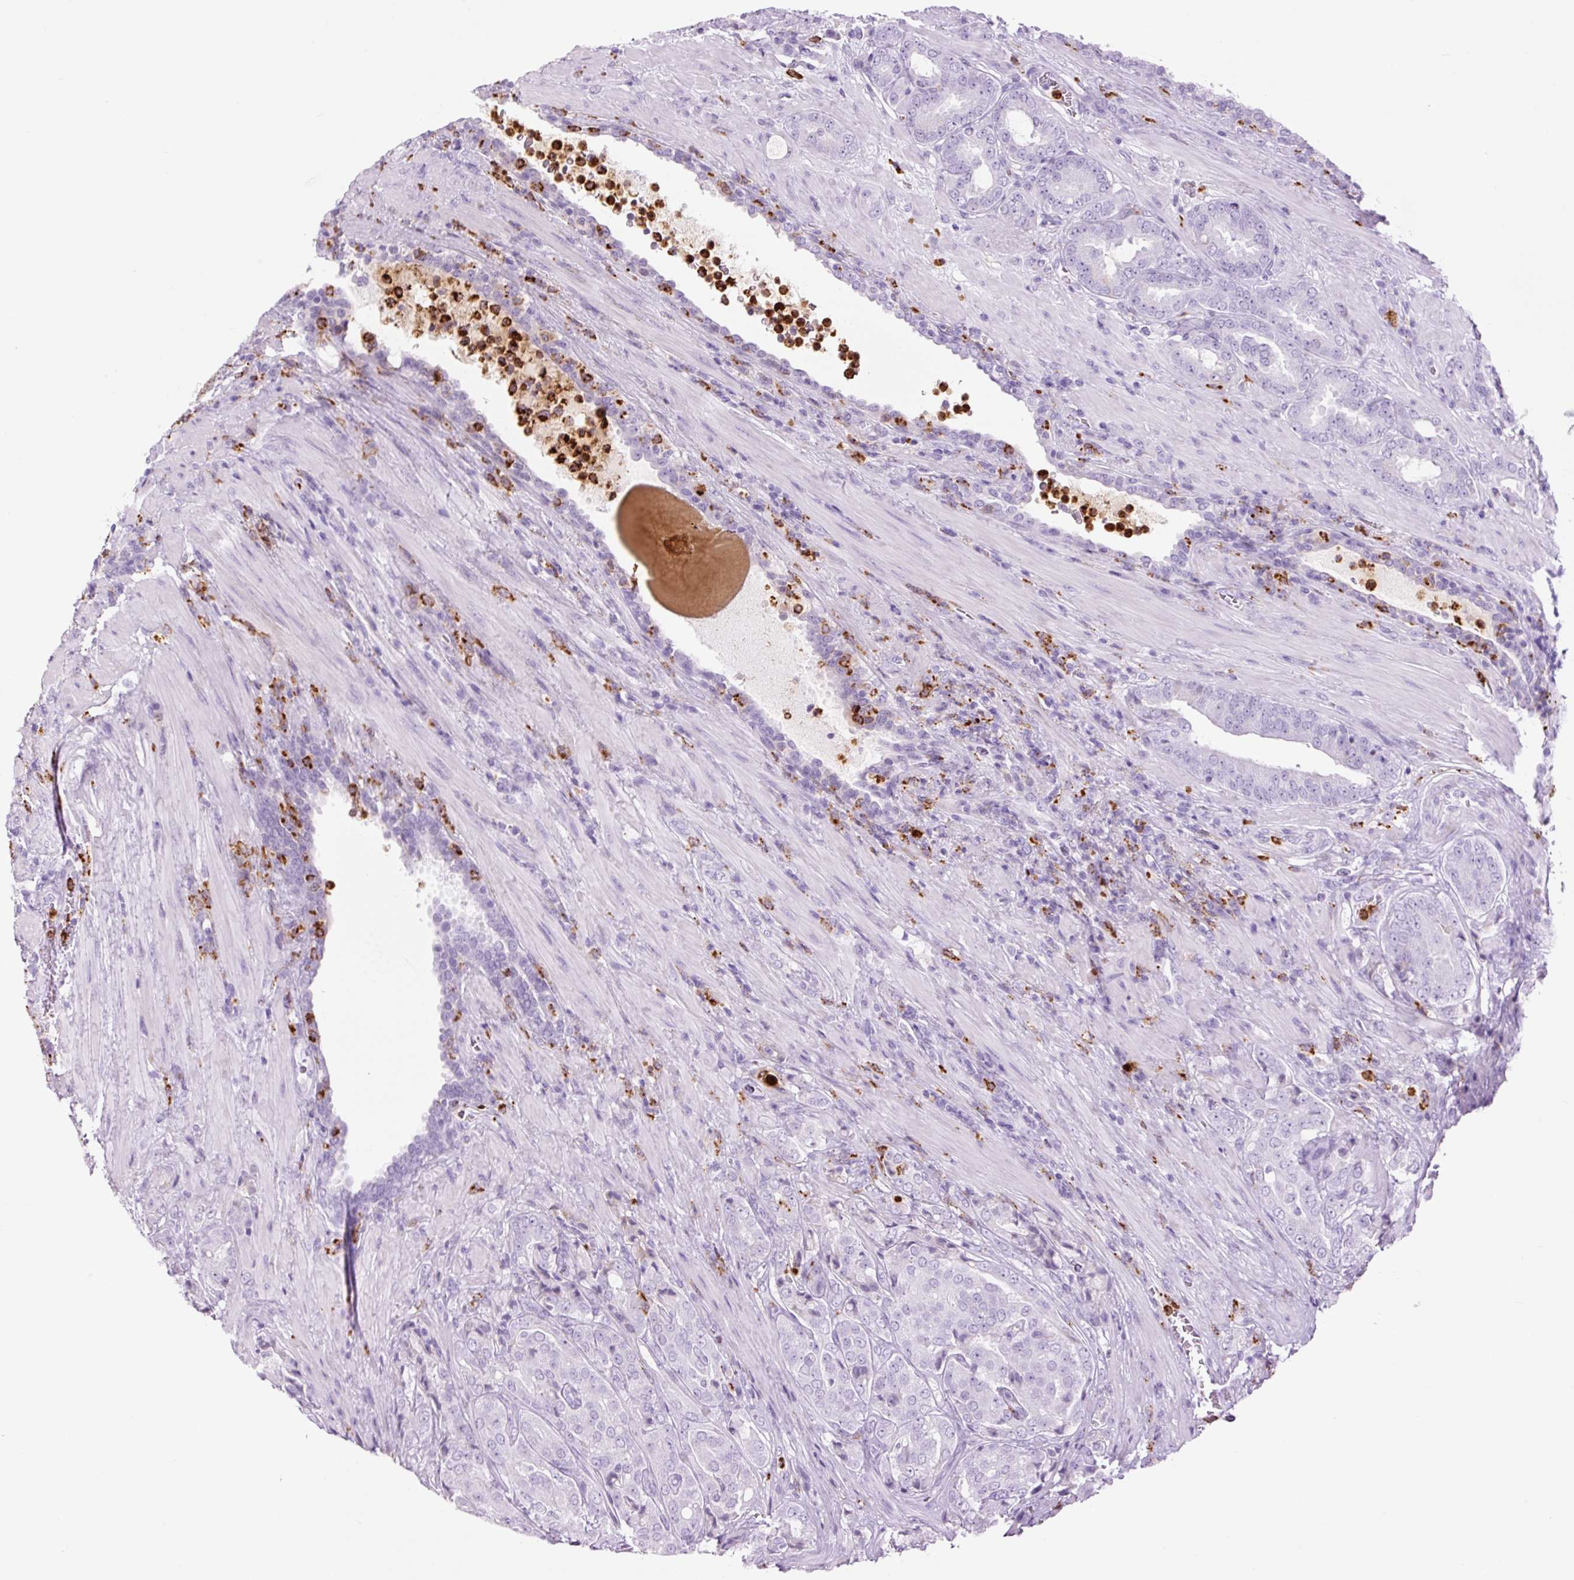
{"staining": {"intensity": "negative", "quantity": "none", "location": "none"}, "tissue": "prostate cancer", "cell_type": "Tumor cells", "image_type": "cancer", "snomed": [{"axis": "morphology", "description": "Adenocarcinoma, High grade"}, {"axis": "topography", "description": "Prostate"}], "caption": "Protein analysis of high-grade adenocarcinoma (prostate) demonstrates no significant expression in tumor cells. (Immunohistochemistry (ihc), brightfield microscopy, high magnification).", "gene": "LYZ", "patient": {"sex": "male", "age": 68}}